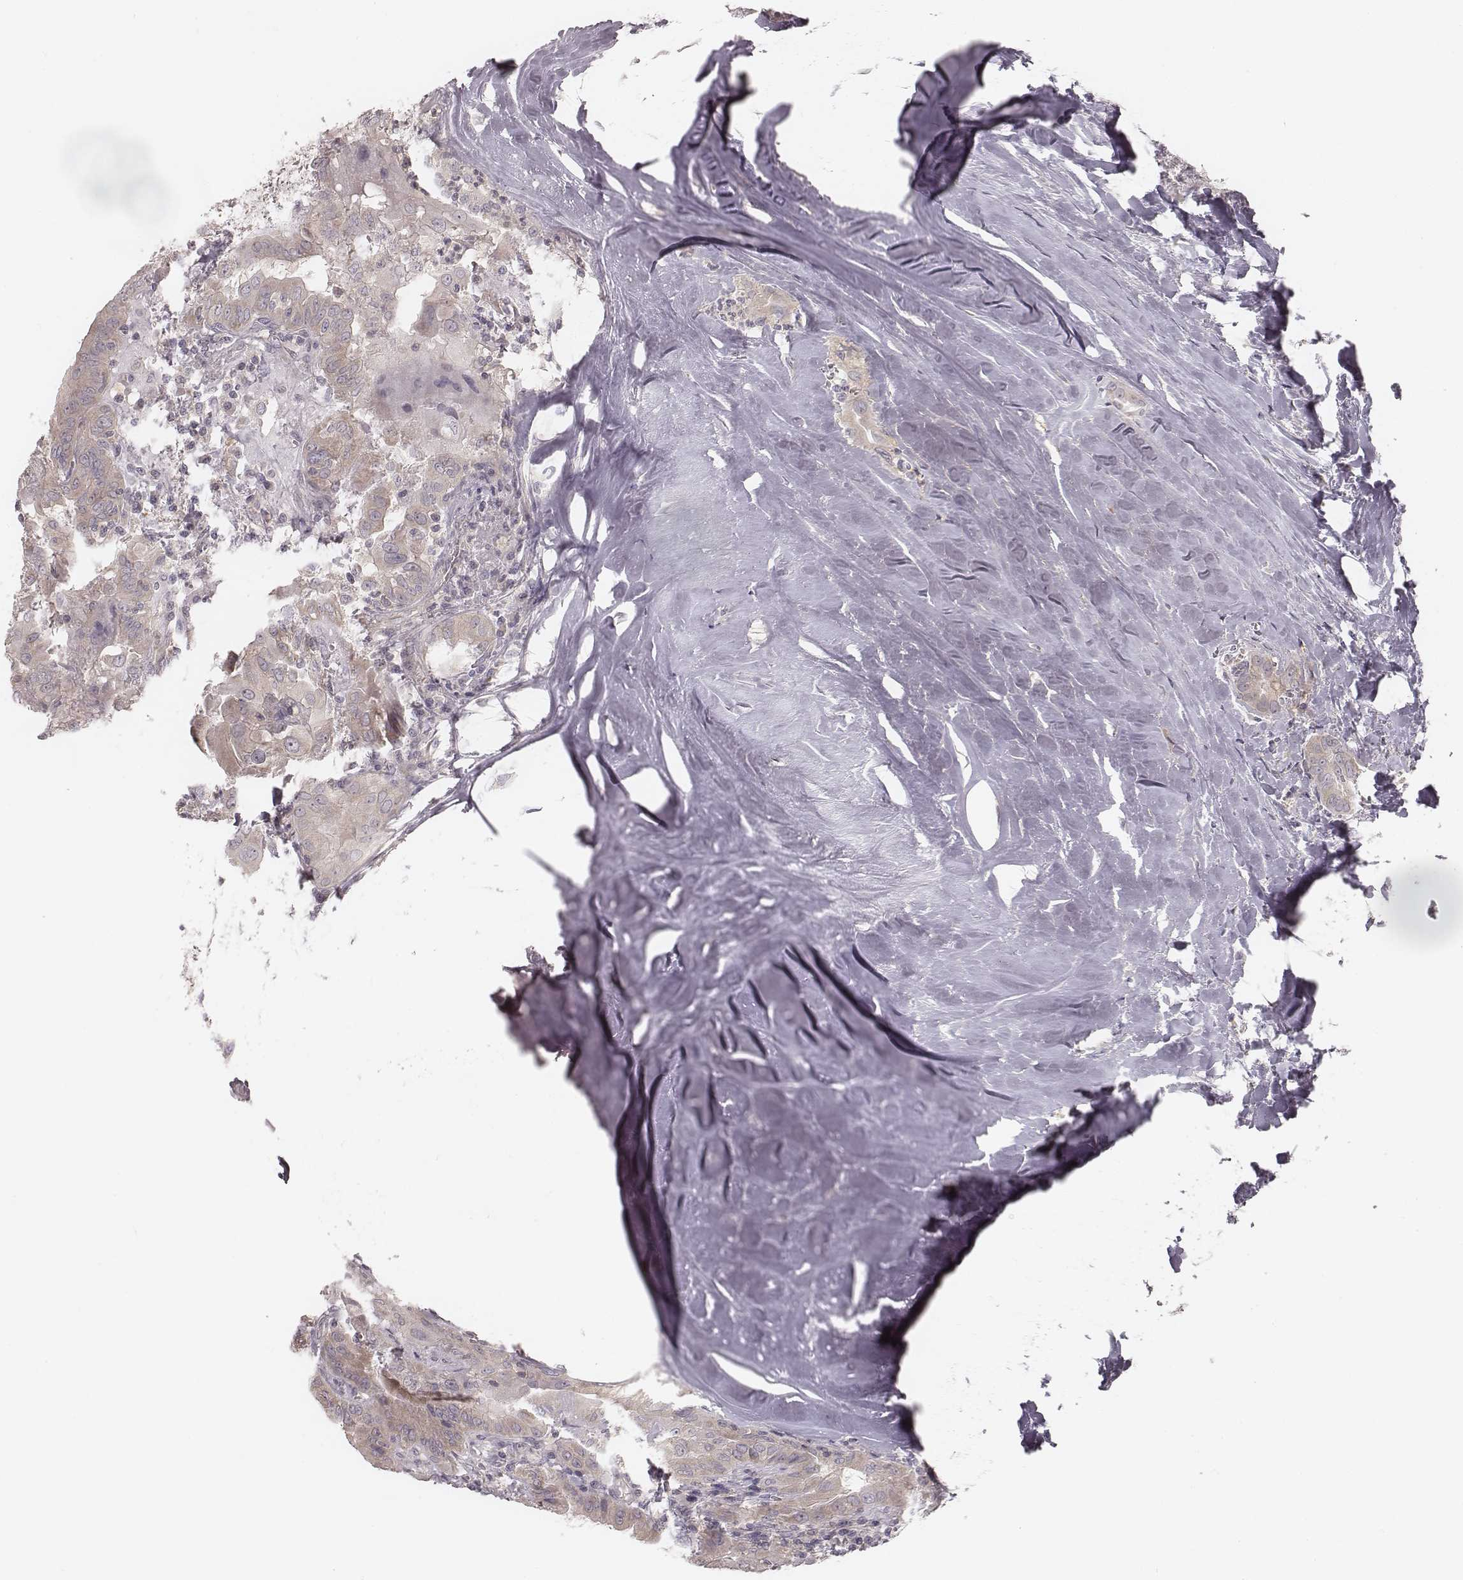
{"staining": {"intensity": "weak", "quantity": ">75%", "location": "cytoplasmic/membranous"}, "tissue": "thyroid cancer", "cell_type": "Tumor cells", "image_type": "cancer", "snomed": [{"axis": "morphology", "description": "Papillary adenocarcinoma, NOS"}, {"axis": "topography", "description": "Thyroid gland"}], "caption": "Immunohistochemical staining of human thyroid papillary adenocarcinoma displays low levels of weak cytoplasmic/membranous positivity in about >75% of tumor cells. (brown staining indicates protein expression, while blue staining denotes nuclei).", "gene": "TDRD5", "patient": {"sex": "female", "age": 37}}